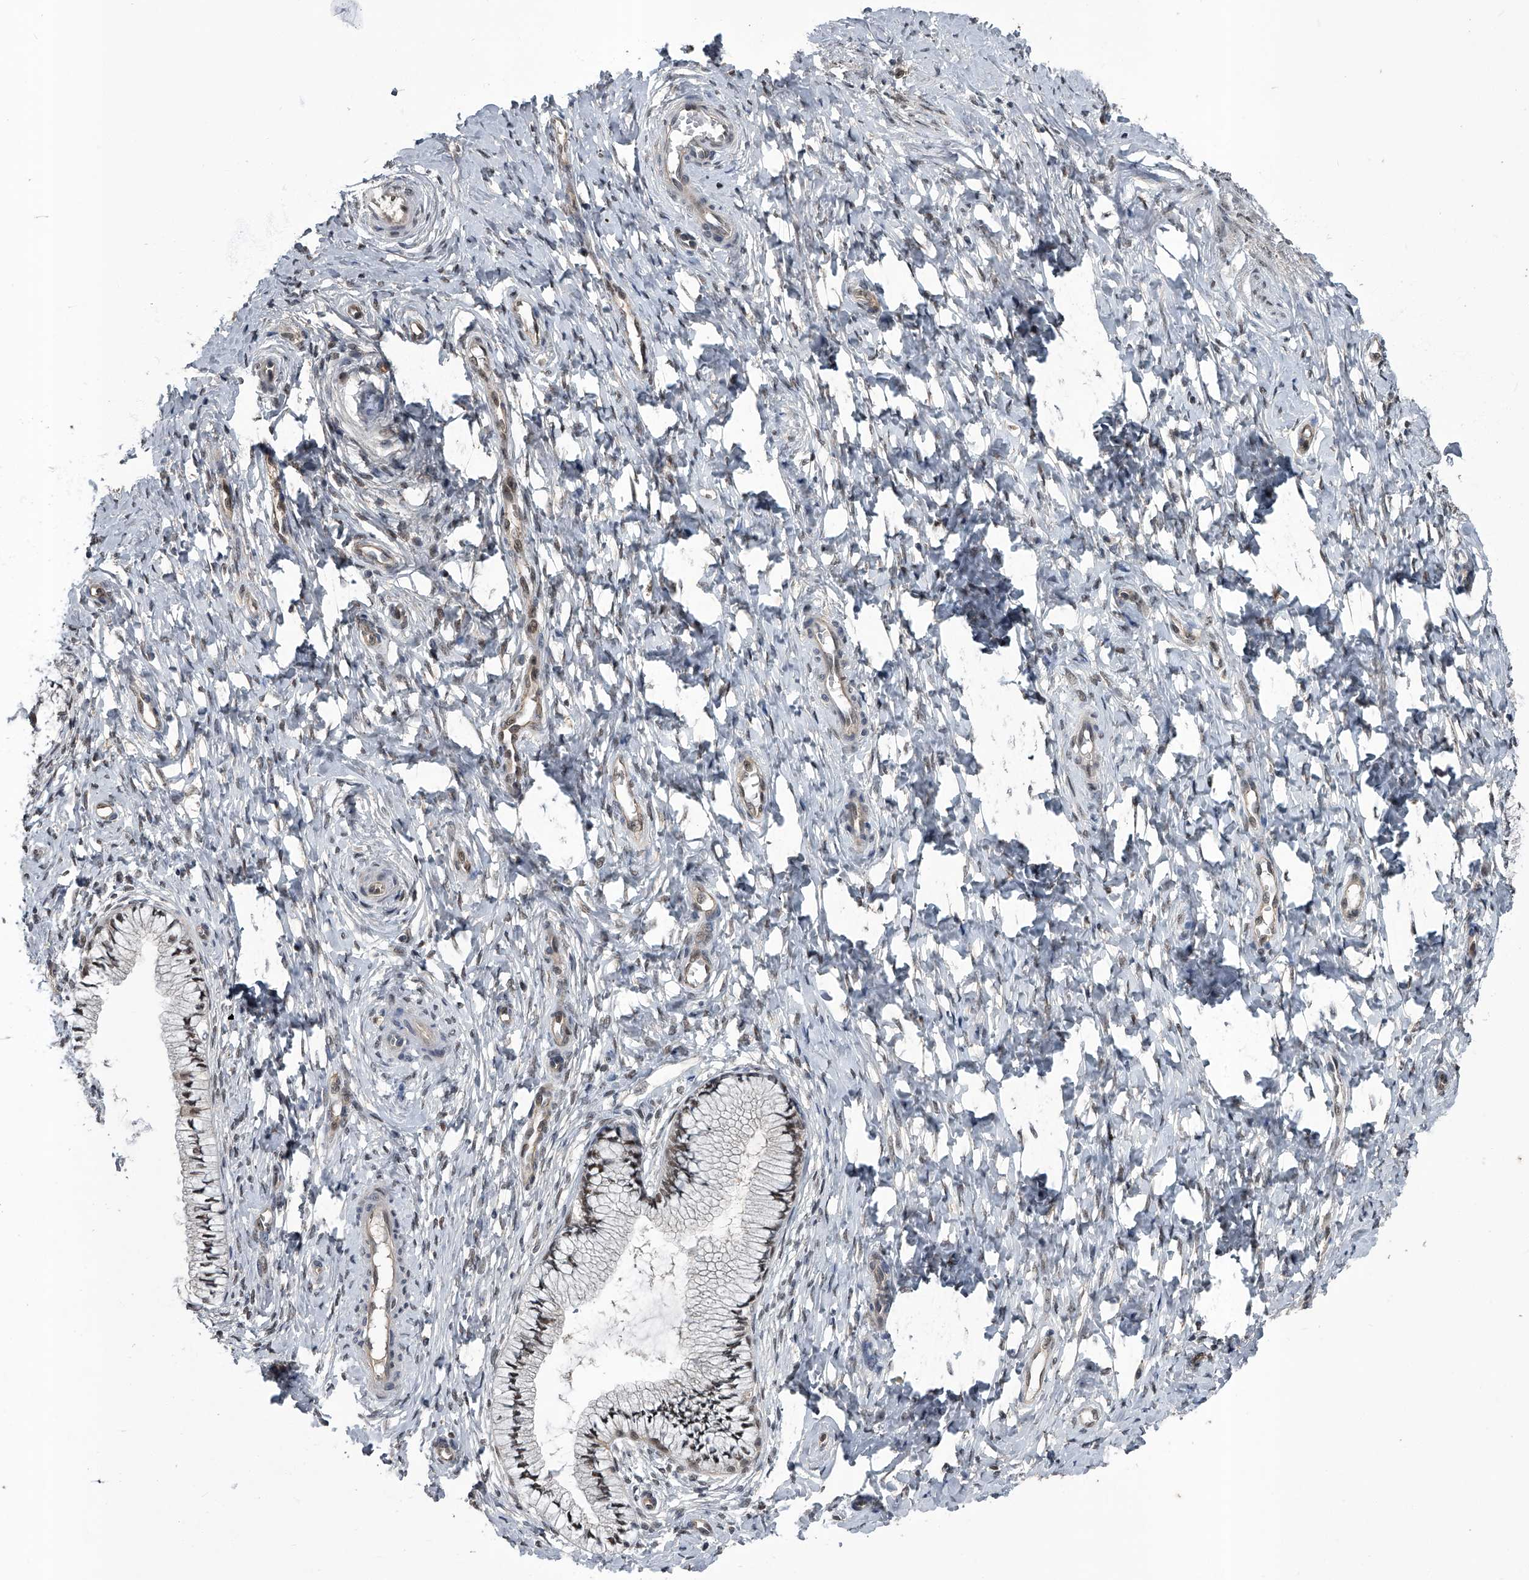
{"staining": {"intensity": "negative", "quantity": "none", "location": "none"}, "tissue": "cervix", "cell_type": "Glandular cells", "image_type": "normal", "snomed": [{"axis": "morphology", "description": "Normal tissue, NOS"}, {"axis": "topography", "description": "Cervix"}], "caption": "A histopathology image of human cervix is negative for staining in glandular cells. The staining is performed using DAB brown chromogen with nuclei counter-stained in using hematoxylin.", "gene": "SLC12A8", "patient": {"sex": "female", "age": 36}}